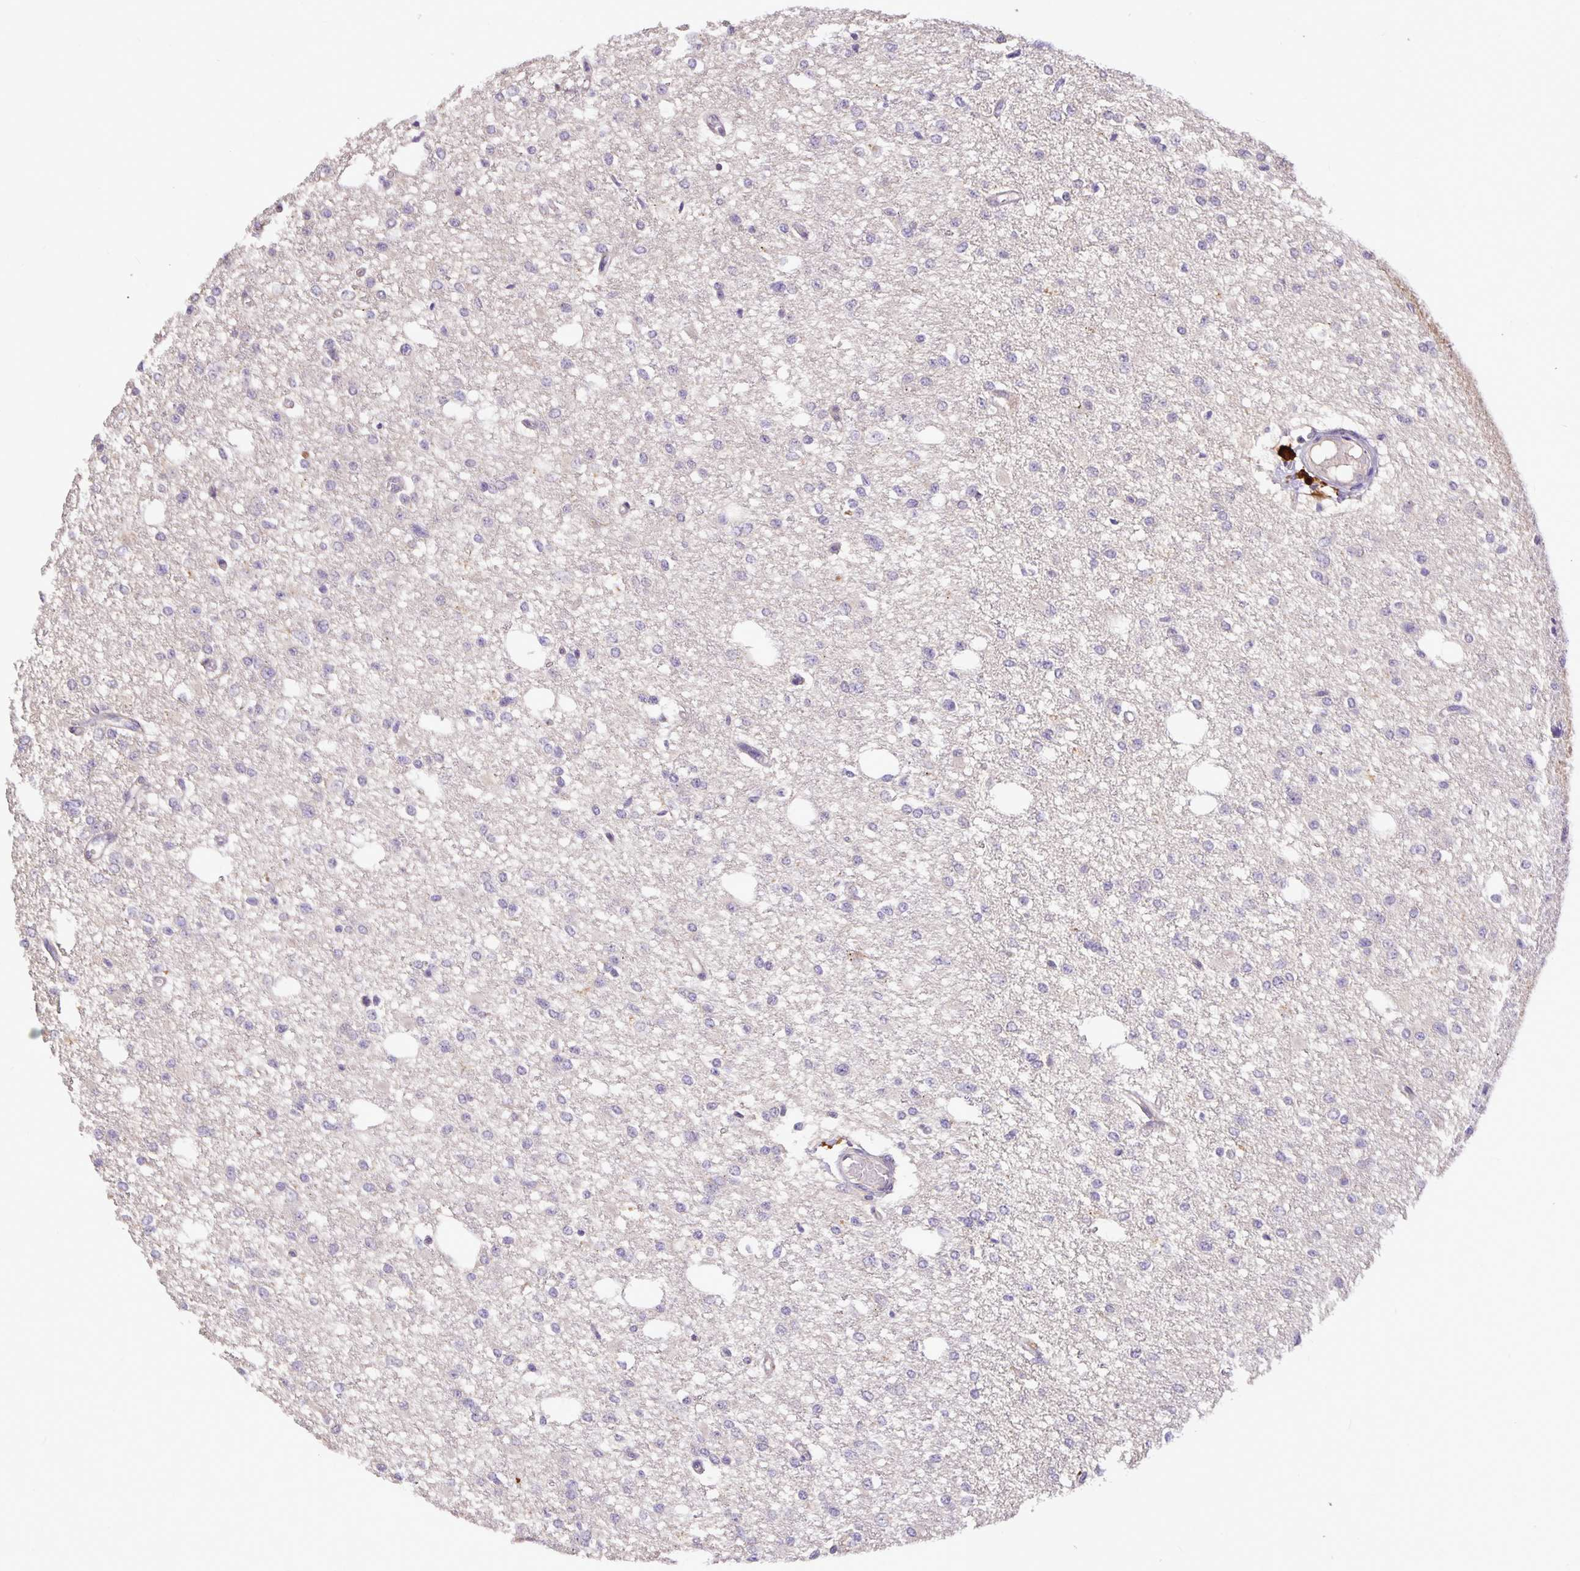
{"staining": {"intensity": "negative", "quantity": "none", "location": "none"}, "tissue": "glioma", "cell_type": "Tumor cells", "image_type": "cancer", "snomed": [{"axis": "morphology", "description": "Glioma, malignant, Low grade"}, {"axis": "topography", "description": "Brain"}], "caption": "Protein analysis of glioma demonstrates no significant staining in tumor cells.", "gene": "EML6", "patient": {"sex": "male", "age": 26}}